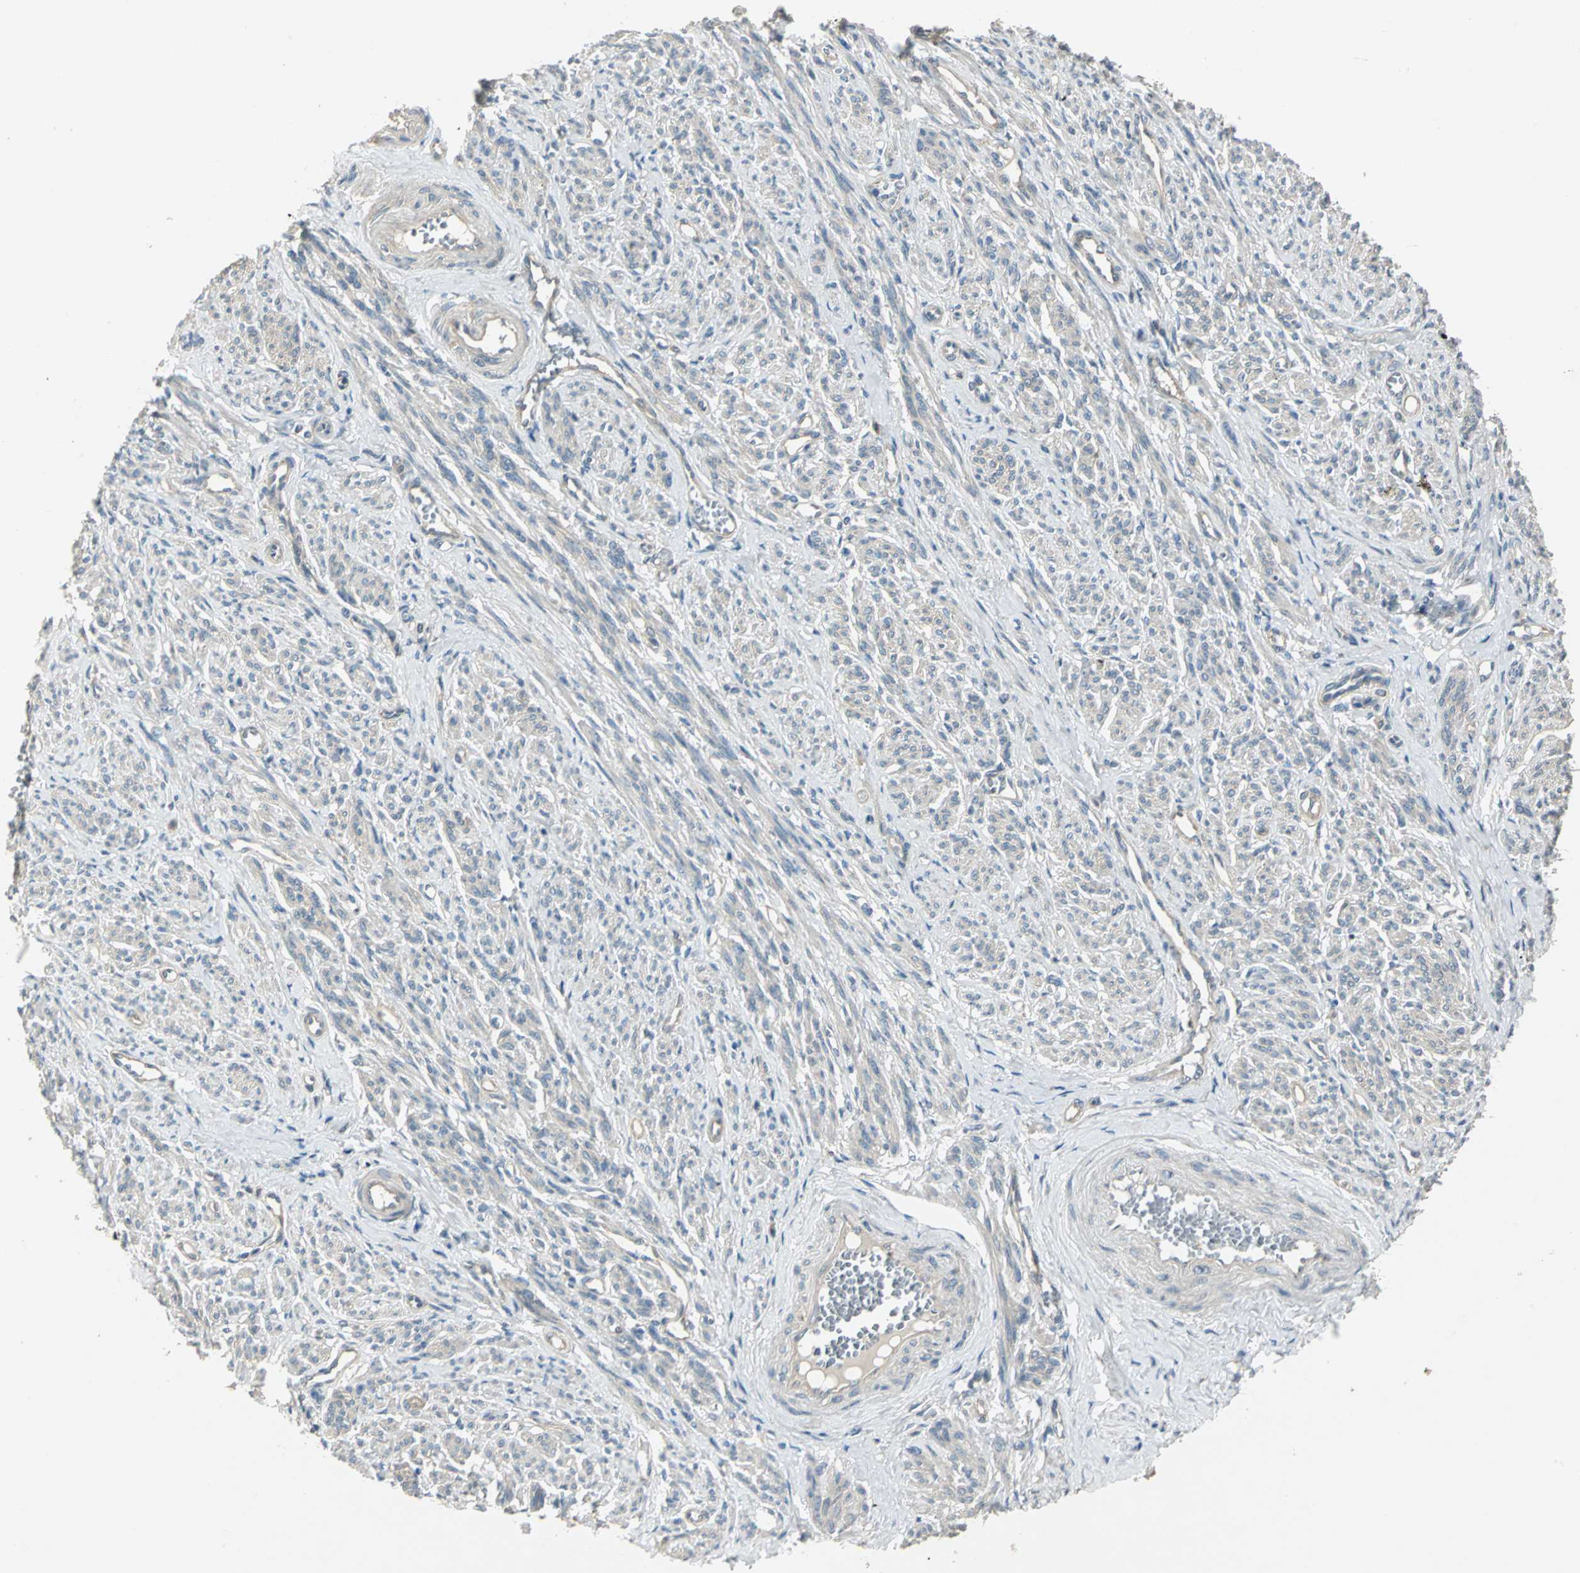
{"staining": {"intensity": "weak", "quantity": ">75%", "location": "cytoplasmic/membranous"}, "tissue": "smooth muscle", "cell_type": "Smooth muscle cells", "image_type": "normal", "snomed": [{"axis": "morphology", "description": "Normal tissue, NOS"}, {"axis": "topography", "description": "Smooth muscle"}], "caption": "A high-resolution histopathology image shows IHC staining of benign smooth muscle, which exhibits weak cytoplasmic/membranous staining in about >75% of smooth muscle cells. (DAB IHC, brown staining for protein, blue staining for nuclei).", "gene": "PRKAA1", "patient": {"sex": "female", "age": 65}}